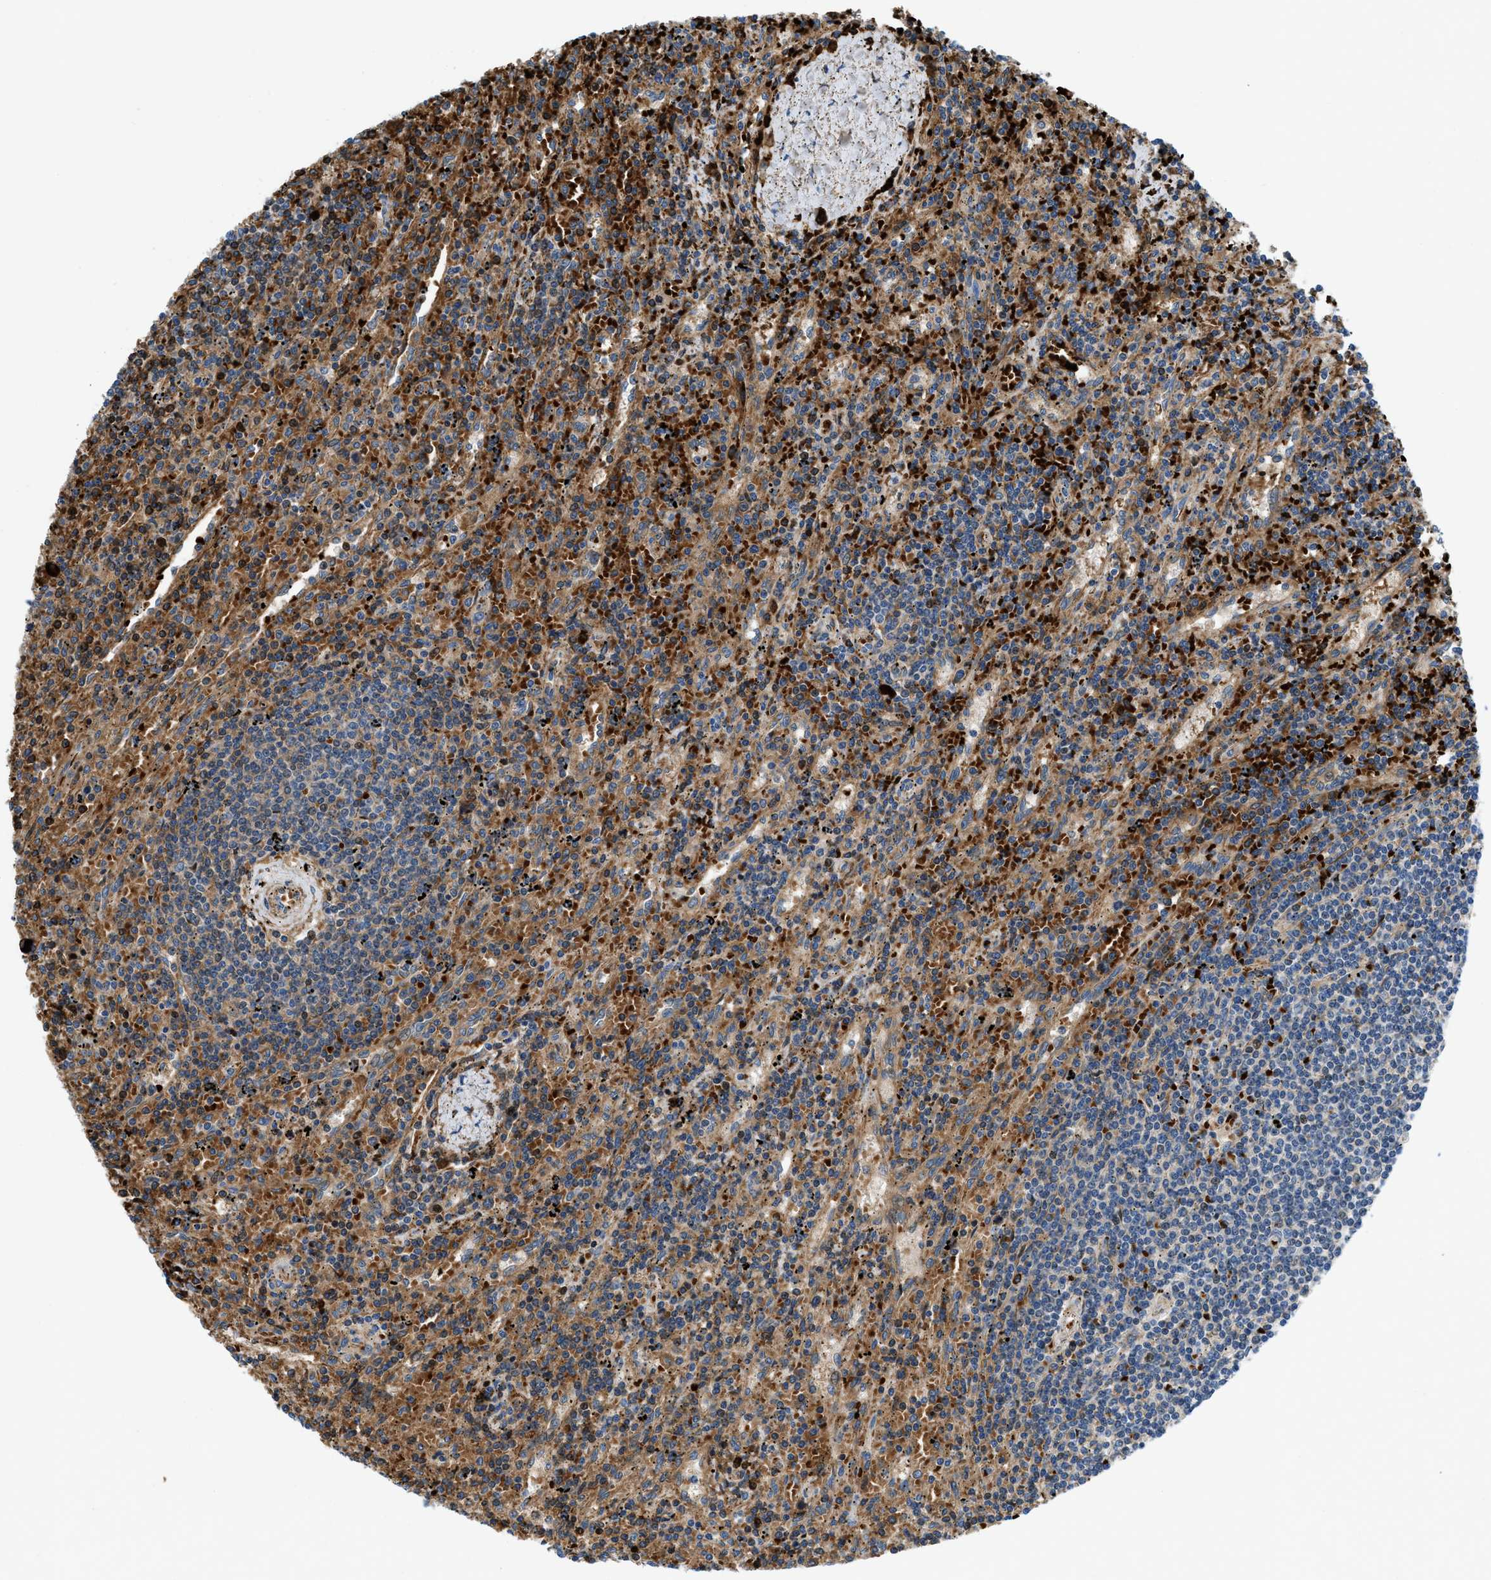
{"staining": {"intensity": "moderate", "quantity": ">75%", "location": "cytoplasmic/membranous"}, "tissue": "lymphoma", "cell_type": "Tumor cells", "image_type": "cancer", "snomed": [{"axis": "morphology", "description": "Malignant lymphoma, non-Hodgkin's type, Low grade"}, {"axis": "topography", "description": "Spleen"}], "caption": "Human lymphoma stained with a brown dye reveals moderate cytoplasmic/membranous positive staining in approximately >75% of tumor cells.", "gene": "ZNF831", "patient": {"sex": "male", "age": 76}}